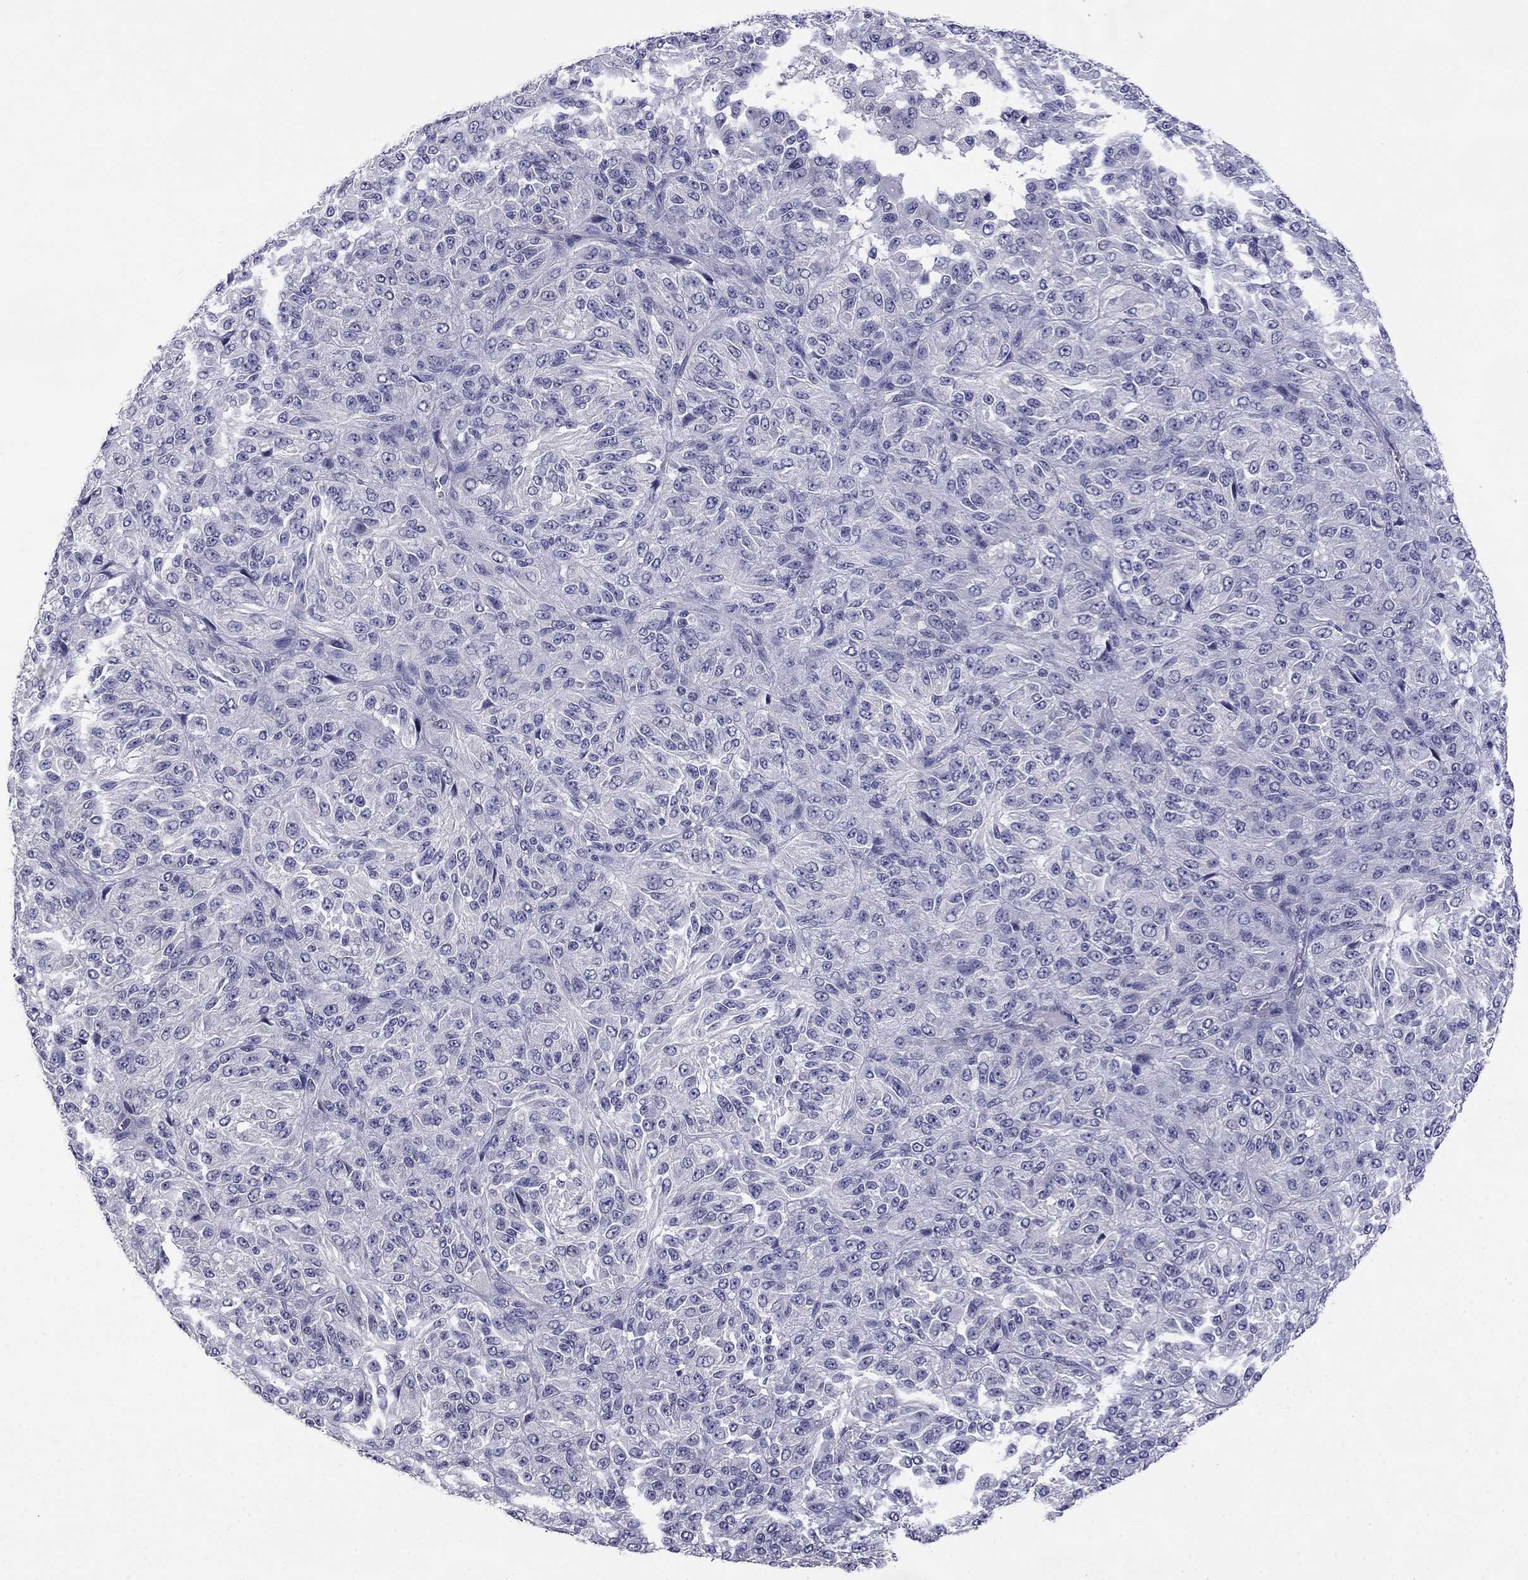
{"staining": {"intensity": "negative", "quantity": "none", "location": "none"}, "tissue": "melanoma", "cell_type": "Tumor cells", "image_type": "cancer", "snomed": [{"axis": "morphology", "description": "Malignant melanoma, Metastatic site"}, {"axis": "topography", "description": "Brain"}], "caption": "A micrograph of human melanoma is negative for staining in tumor cells.", "gene": "PRR18", "patient": {"sex": "female", "age": 56}}